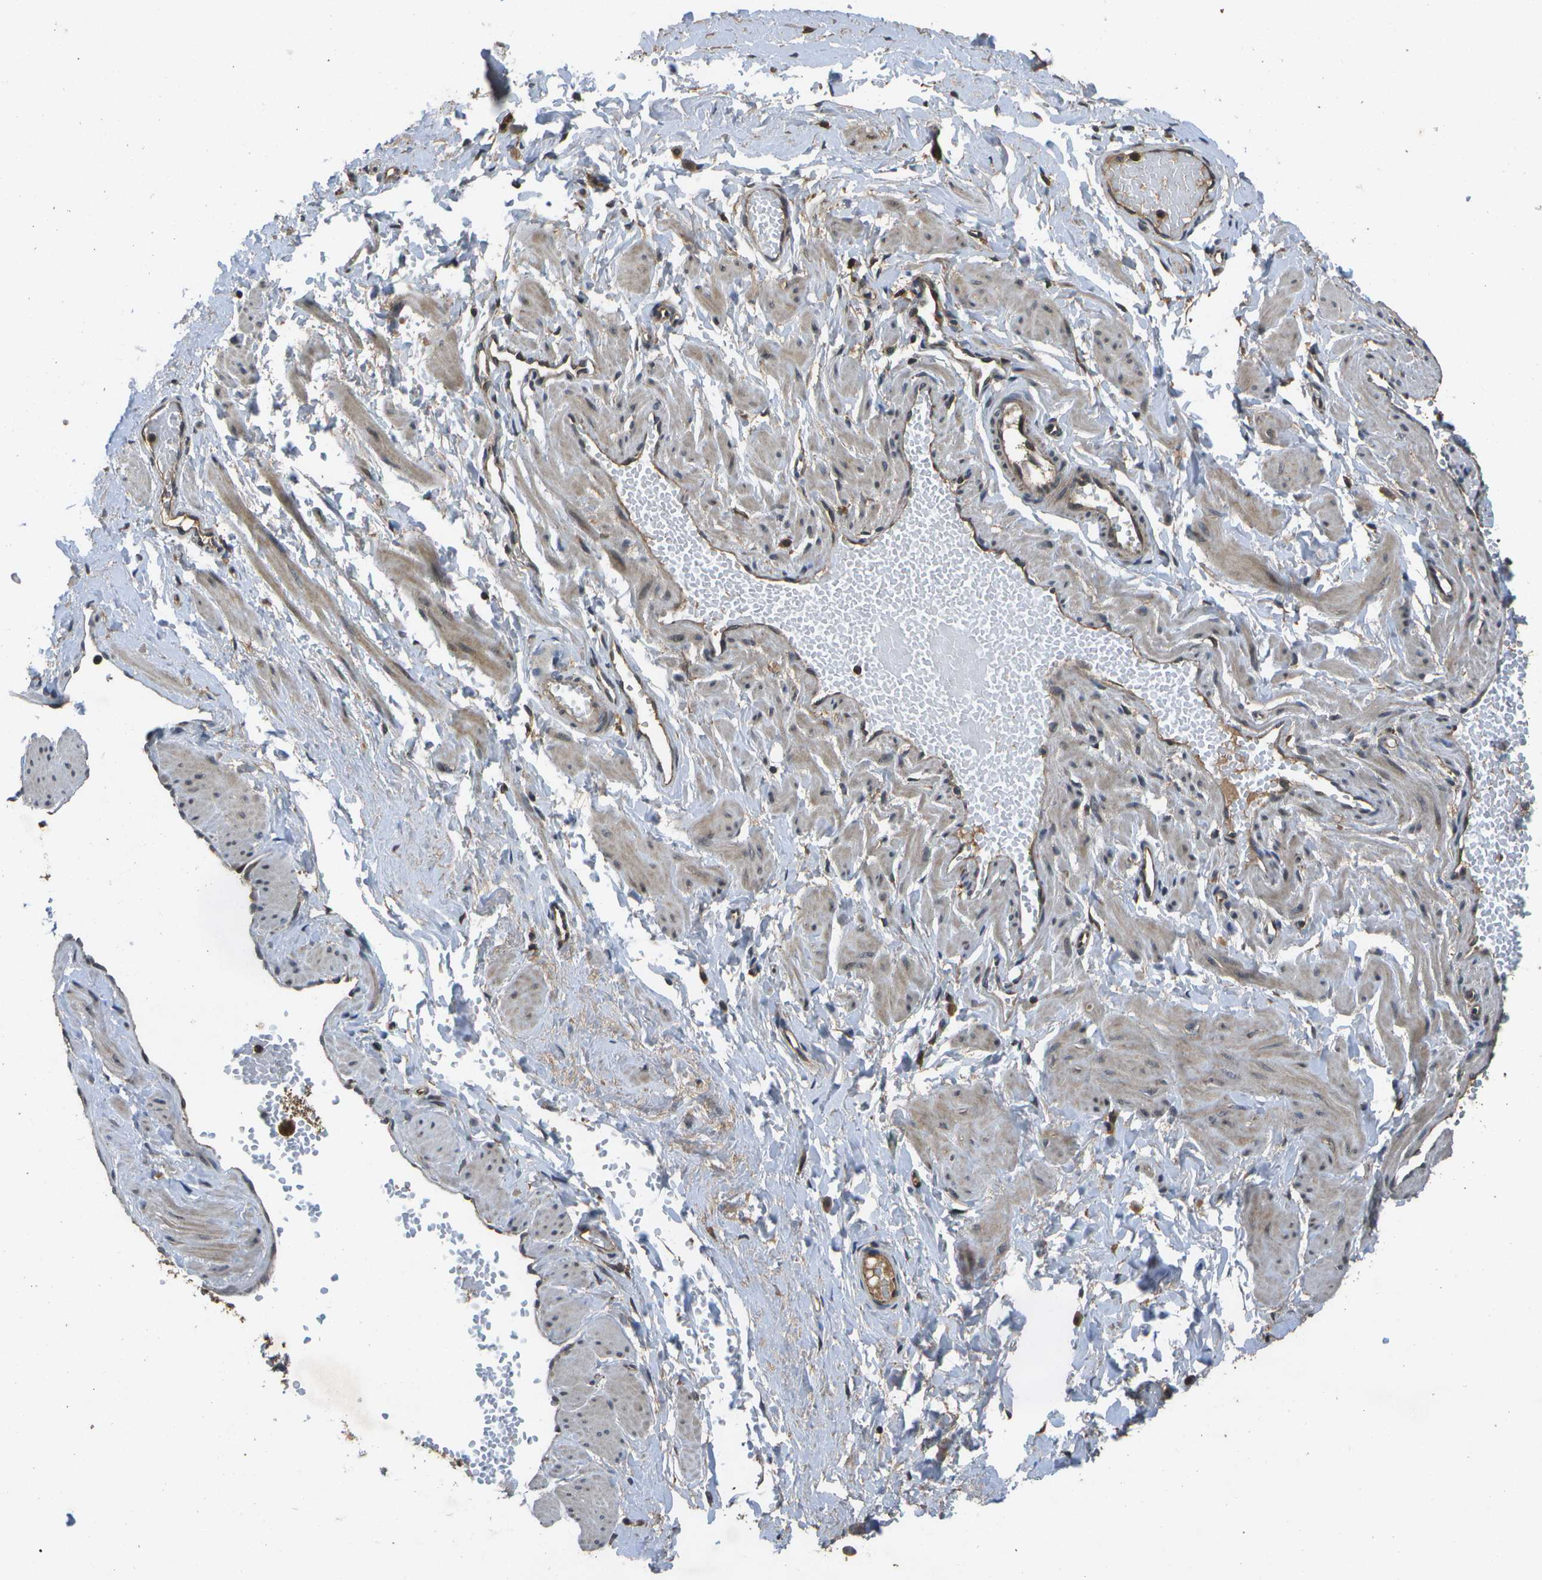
{"staining": {"intensity": "weak", "quantity": "25%-75%", "location": "cytoplasmic/membranous"}, "tissue": "adipose tissue", "cell_type": "Adipocytes", "image_type": "normal", "snomed": [{"axis": "morphology", "description": "Normal tissue, NOS"}, {"axis": "topography", "description": "Soft tissue"}, {"axis": "topography", "description": "Vascular tissue"}], "caption": "A low amount of weak cytoplasmic/membranous positivity is identified in approximately 25%-75% of adipocytes in unremarkable adipose tissue. (DAB = brown stain, brightfield microscopy at high magnification).", "gene": "HFE", "patient": {"sex": "female", "age": 35}}